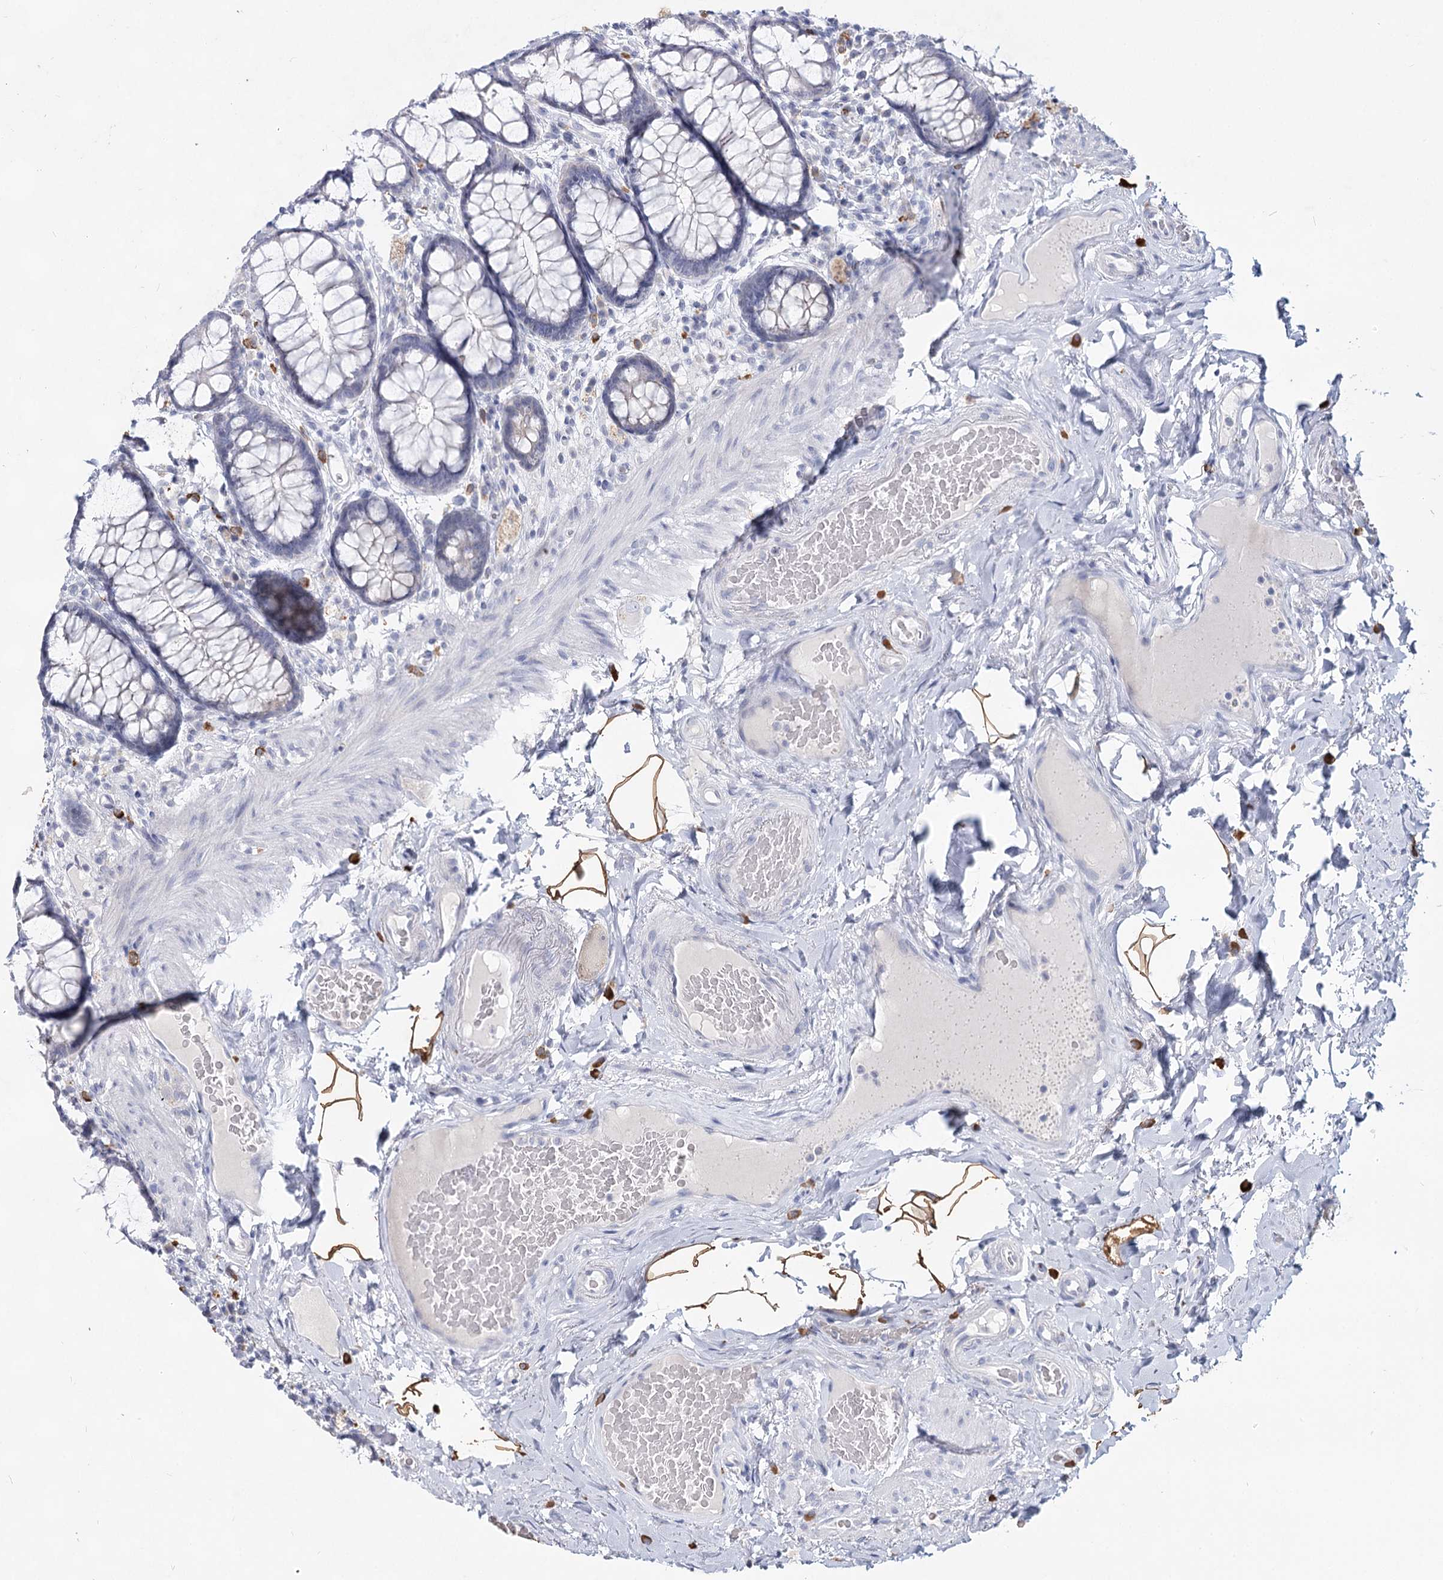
{"staining": {"intensity": "negative", "quantity": "none", "location": "none"}, "tissue": "rectum", "cell_type": "Glandular cells", "image_type": "normal", "snomed": [{"axis": "morphology", "description": "Normal tissue, NOS"}, {"axis": "topography", "description": "Rectum"}], "caption": "The histopathology image reveals no significant expression in glandular cells of rectum.", "gene": "CCDC73", "patient": {"sex": "male", "age": 83}}